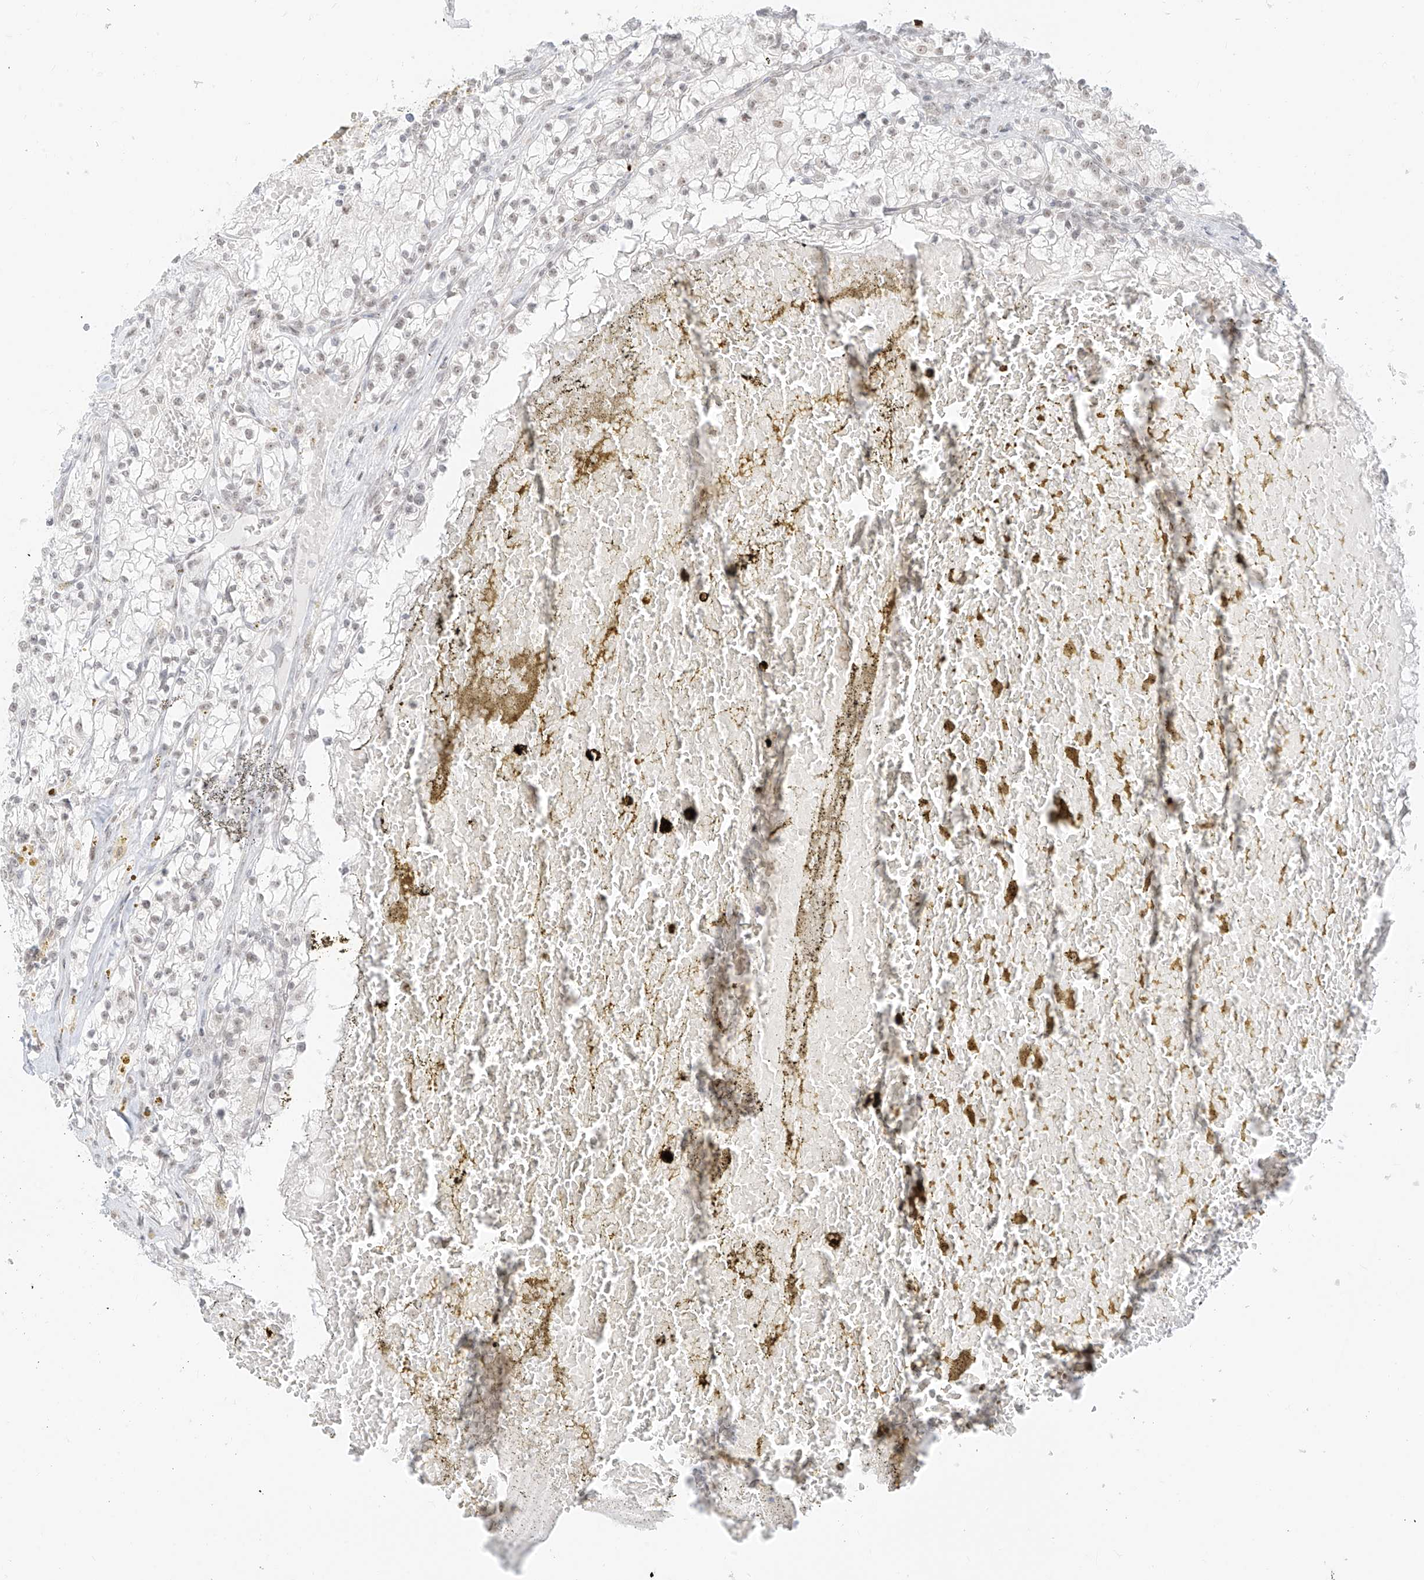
{"staining": {"intensity": "weak", "quantity": "25%-75%", "location": "nuclear"}, "tissue": "renal cancer", "cell_type": "Tumor cells", "image_type": "cancer", "snomed": [{"axis": "morphology", "description": "Normal tissue, NOS"}, {"axis": "morphology", "description": "Adenocarcinoma, NOS"}, {"axis": "topography", "description": "Kidney"}], "caption": "There is low levels of weak nuclear staining in tumor cells of renal cancer (adenocarcinoma), as demonstrated by immunohistochemical staining (brown color).", "gene": "SUPT5H", "patient": {"sex": "male", "age": 68}}